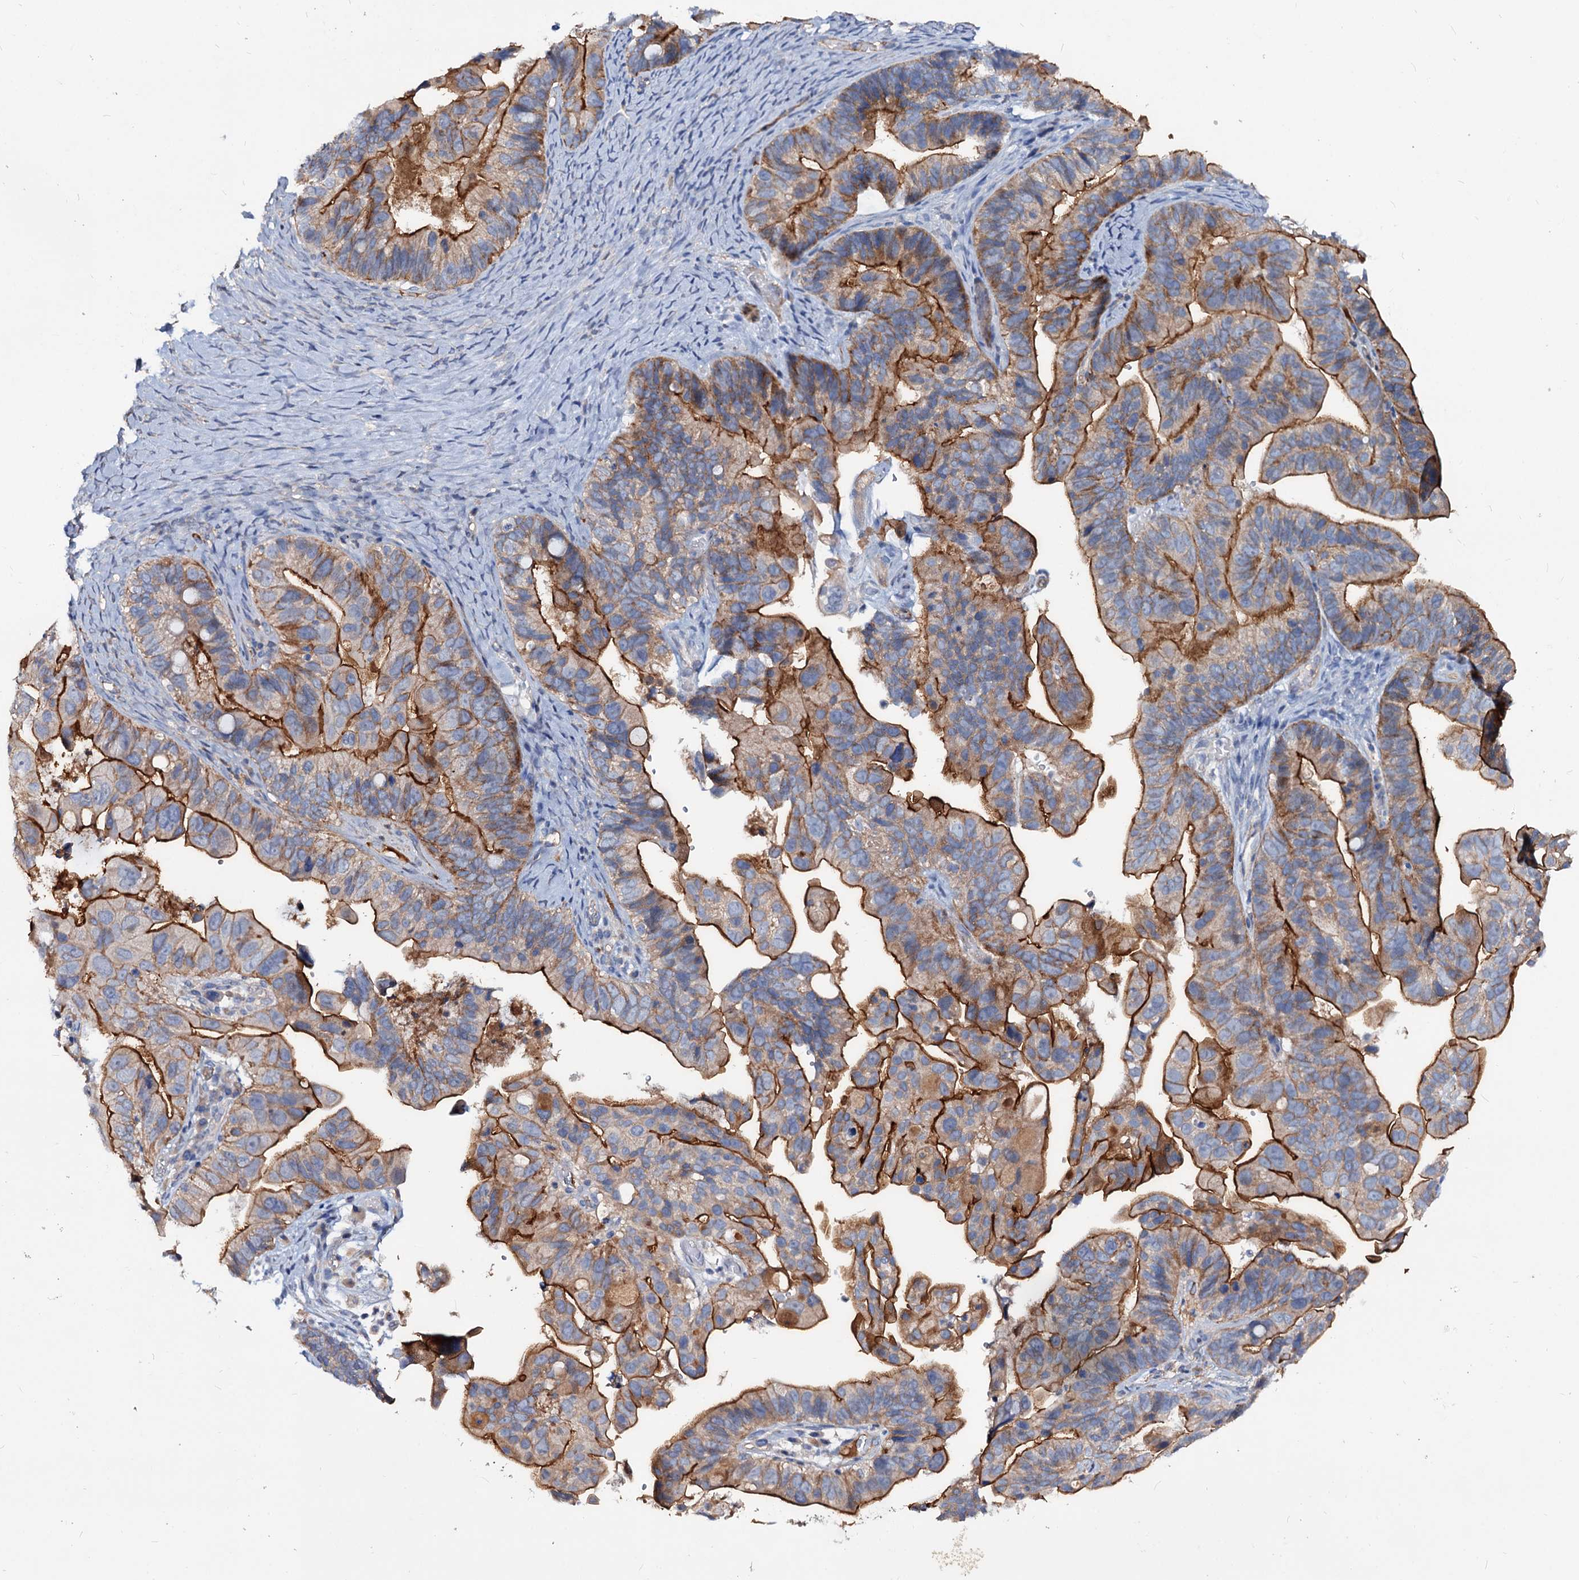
{"staining": {"intensity": "moderate", "quantity": ">75%", "location": "cytoplasmic/membranous"}, "tissue": "ovarian cancer", "cell_type": "Tumor cells", "image_type": "cancer", "snomed": [{"axis": "morphology", "description": "Cystadenocarcinoma, serous, NOS"}, {"axis": "topography", "description": "Ovary"}], "caption": "Ovarian cancer stained with a protein marker displays moderate staining in tumor cells.", "gene": "ACY3", "patient": {"sex": "female", "age": 56}}